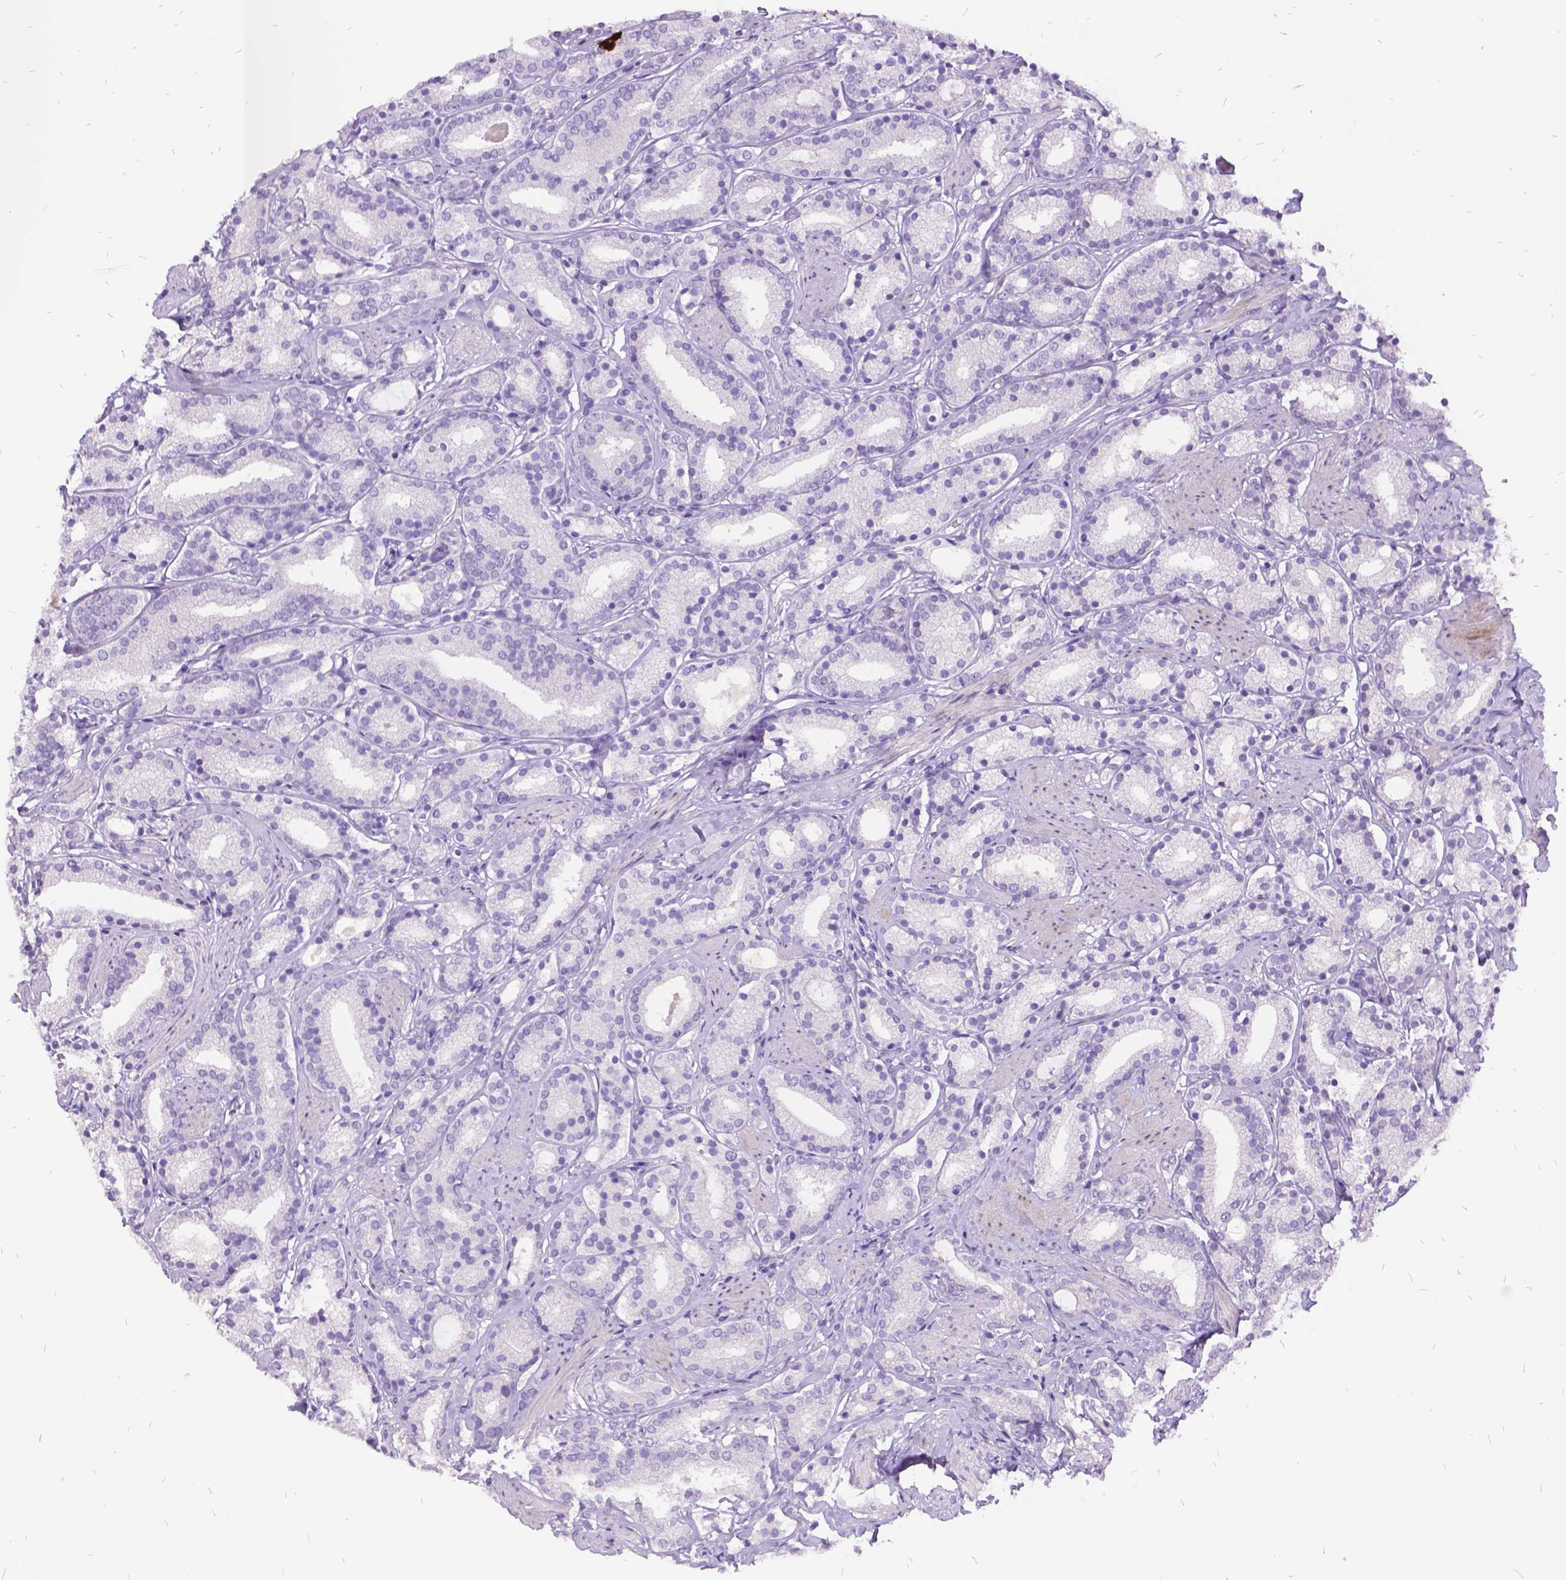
{"staining": {"intensity": "negative", "quantity": "none", "location": "none"}, "tissue": "prostate cancer", "cell_type": "Tumor cells", "image_type": "cancer", "snomed": [{"axis": "morphology", "description": "Adenocarcinoma, High grade"}, {"axis": "topography", "description": "Prostate"}], "caption": "Tumor cells are negative for protein expression in human prostate cancer (high-grade adenocarcinoma).", "gene": "ITGB6", "patient": {"sex": "male", "age": 63}}